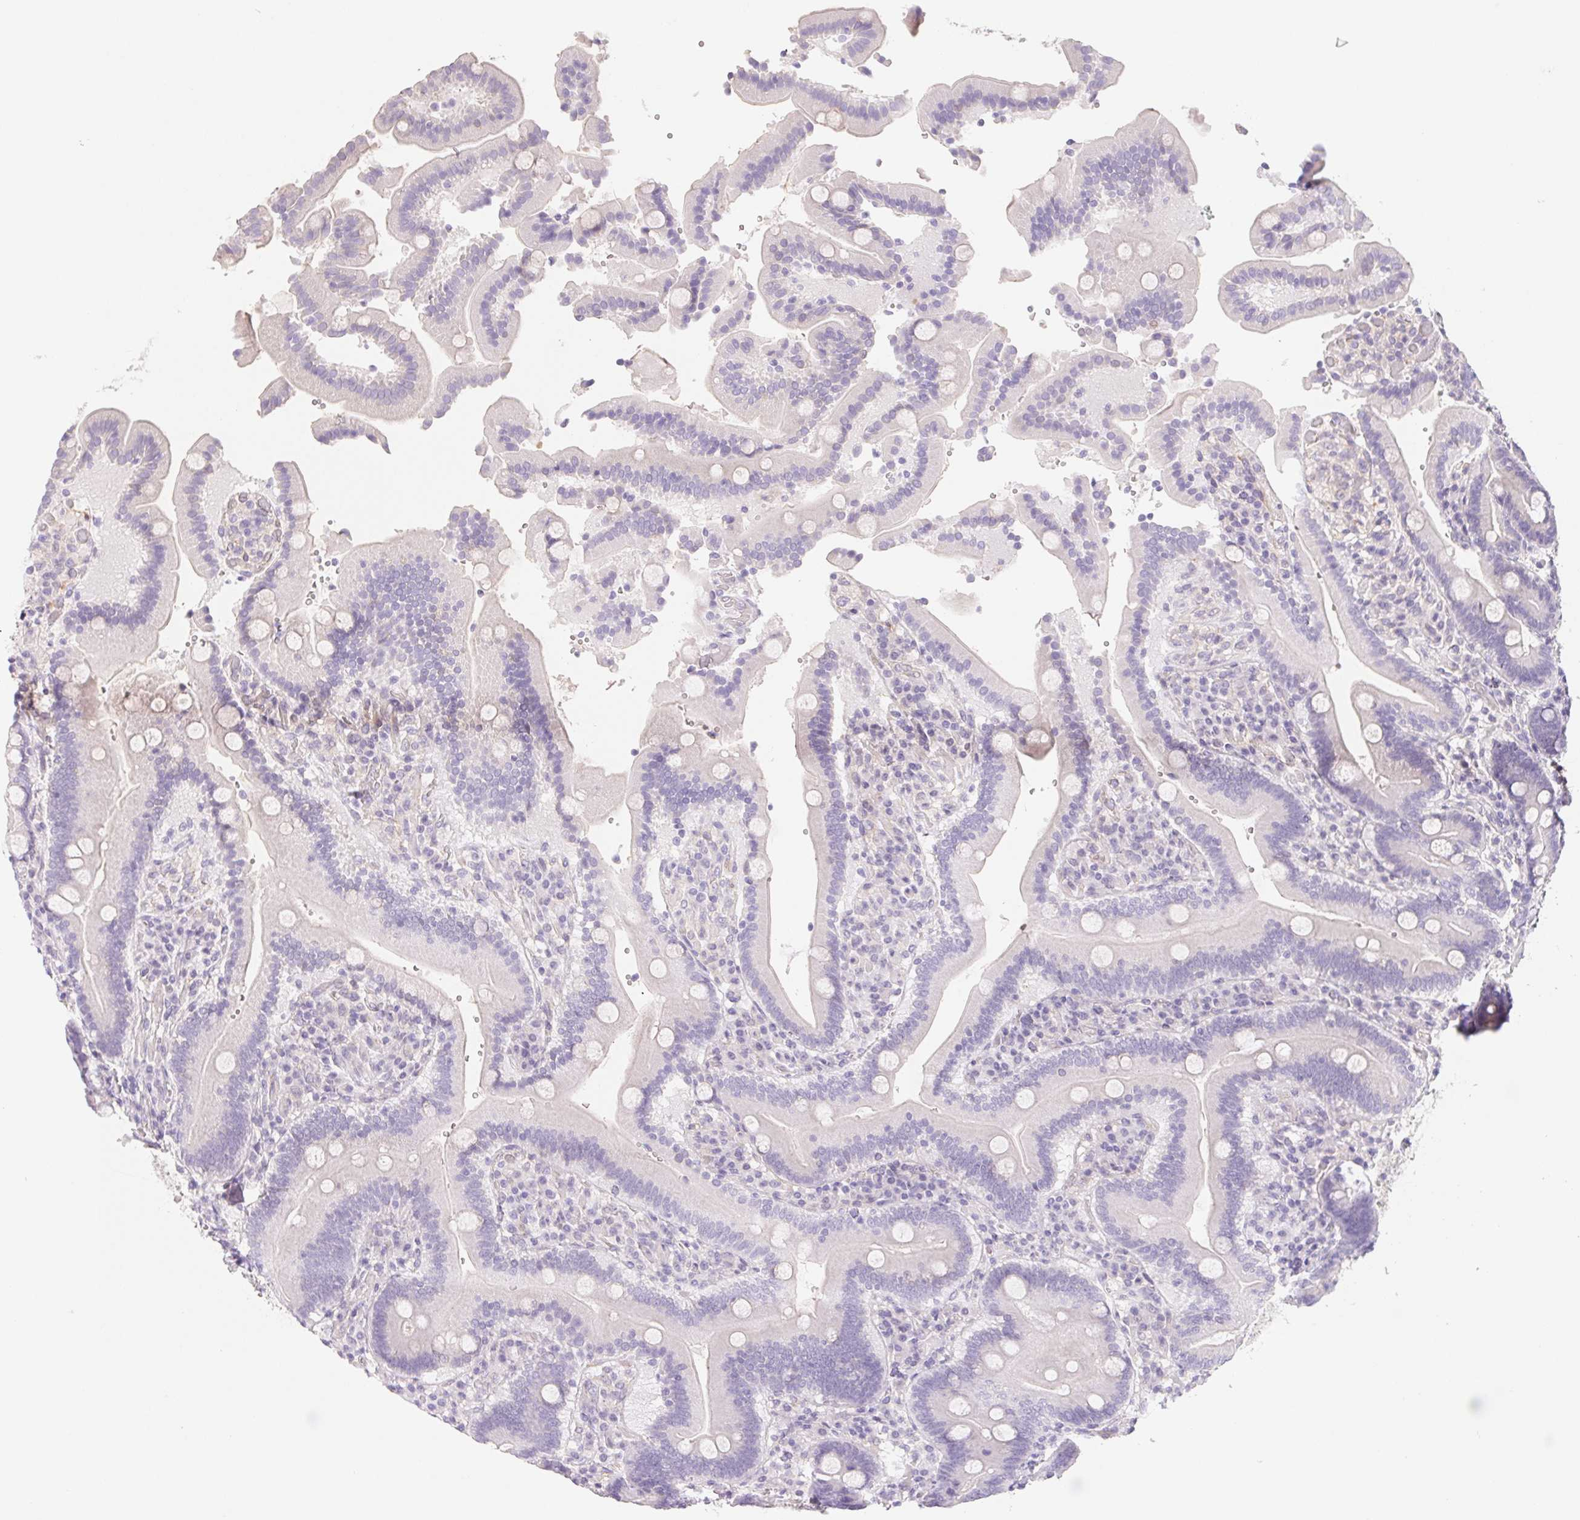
{"staining": {"intensity": "negative", "quantity": "none", "location": "none"}, "tissue": "duodenum", "cell_type": "Glandular cells", "image_type": "normal", "snomed": [{"axis": "morphology", "description": "Normal tissue, NOS"}, {"axis": "topography", "description": "Duodenum"}], "caption": "IHC image of benign duodenum: human duodenum stained with DAB (3,3'-diaminobenzidine) exhibits no significant protein positivity in glandular cells. (Brightfield microscopy of DAB immunohistochemistry (IHC) at high magnification).", "gene": "CTNND2", "patient": {"sex": "female", "age": 62}}